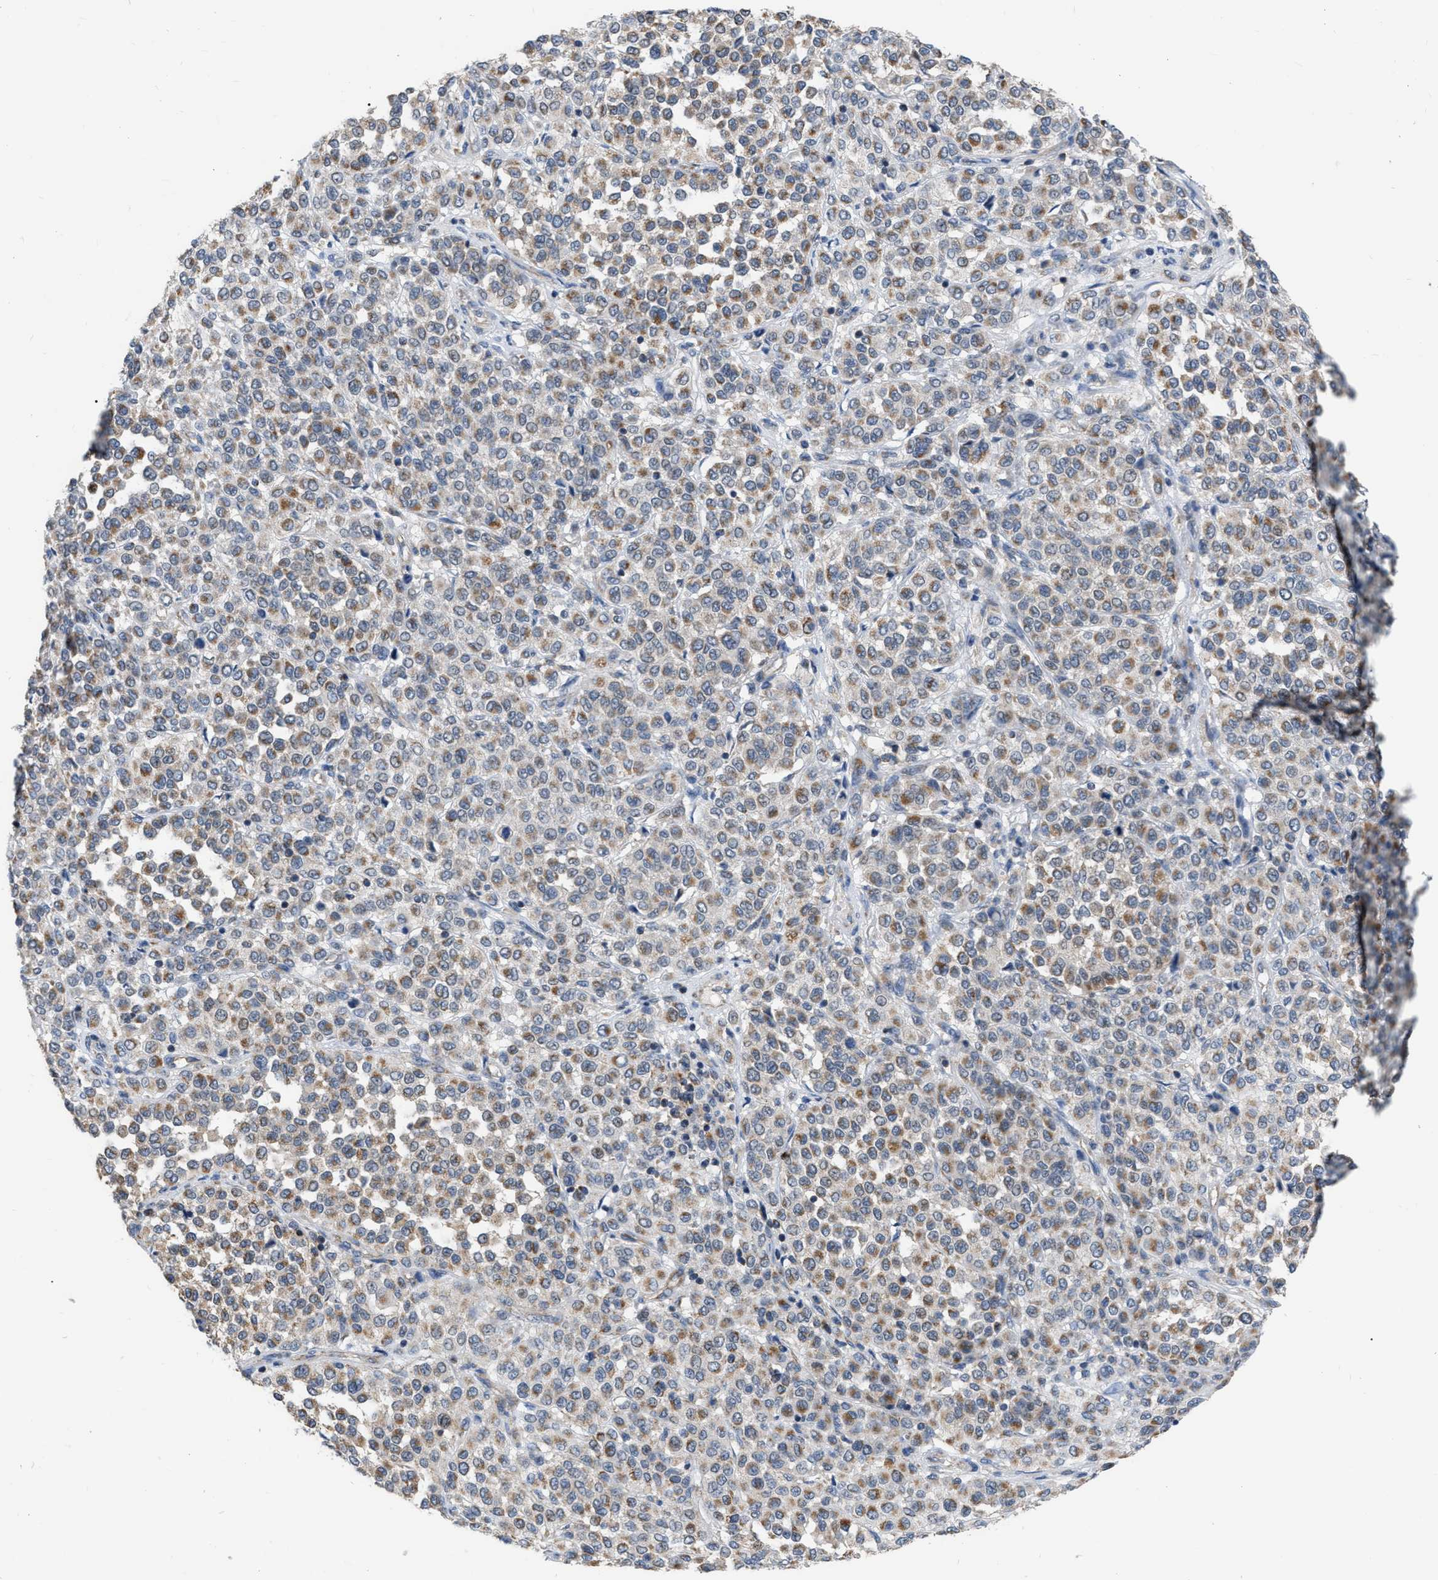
{"staining": {"intensity": "weak", "quantity": ">75%", "location": "cytoplasmic/membranous"}, "tissue": "melanoma", "cell_type": "Tumor cells", "image_type": "cancer", "snomed": [{"axis": "morphology", "description": "Malignant melanoma, Metastatic site"}, {"axis": "topography", "description": "Pancreas"}], "caption": "This histopathology image displays immunohistochemistry staining of human malignant melanoma (metastatic site), with low weak cytoplasmic/membranous positivity in approximately >75% of tumor cells.", "gene": "DDX56", "patient": {"sex": "female", "age": 30}}